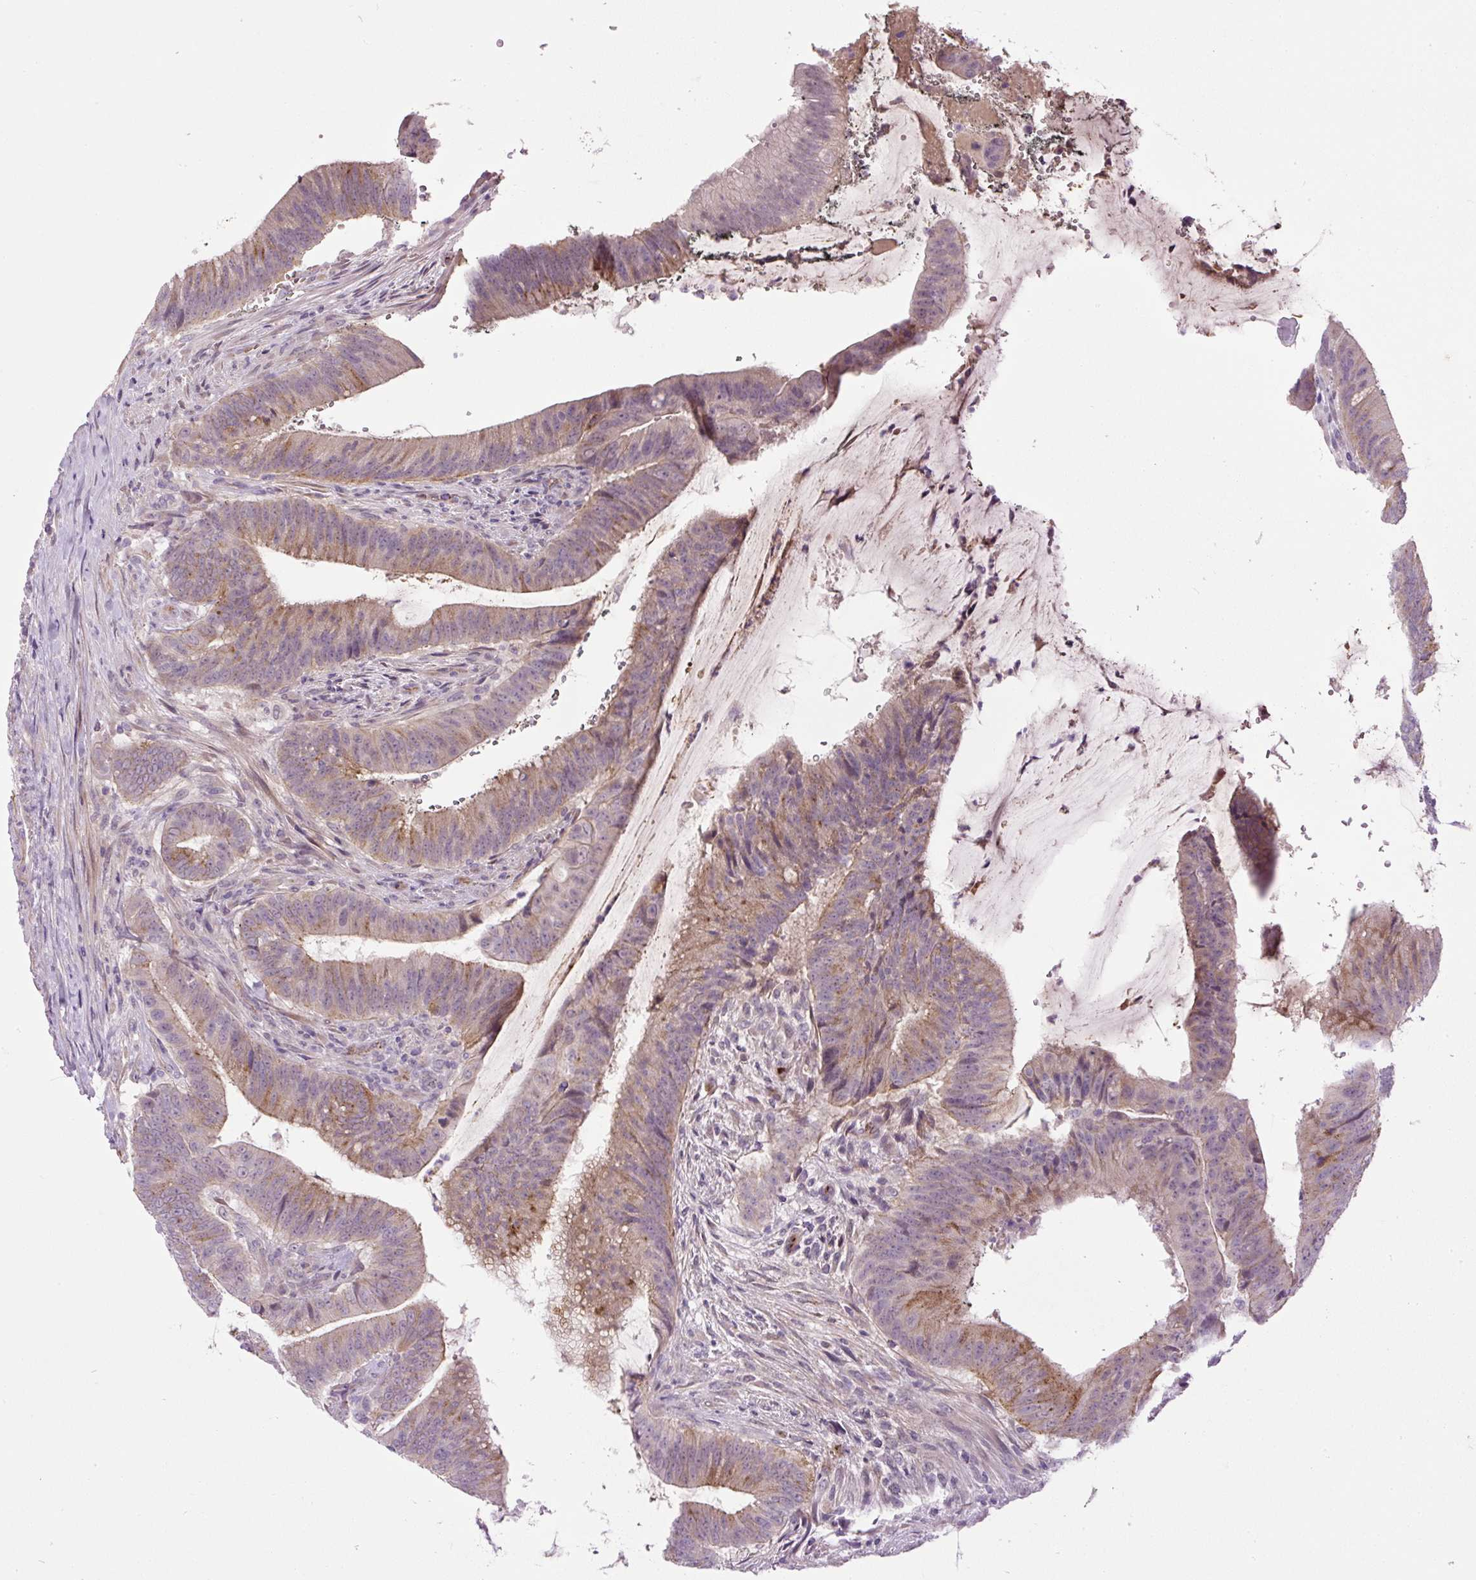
{"staining": {"intensity": "weak", "quantity": "25%-75%", "location": "cytoplasmic/membranous"}, "tissue": "colorectal cancer", "cell_type": "Tumor cells", "image_type": "cancer", "snomed": [{"axis": "morphology", "description": "Adenocarcinoma, NOS"}, {"axis": "topography", "description": "Colon"}], "caption": "This image exhibits colorectal cancer (adenocarcinoma) stained with immunohistochemistry (IHC) to label a protein in brown. The cytoplasmic/membranous of tumor cells show weak positivity for the protein. Nuclei are counter-stained blue.", "gene": "LEFTY2", "patient": {"sex": "female", "age": 43}}